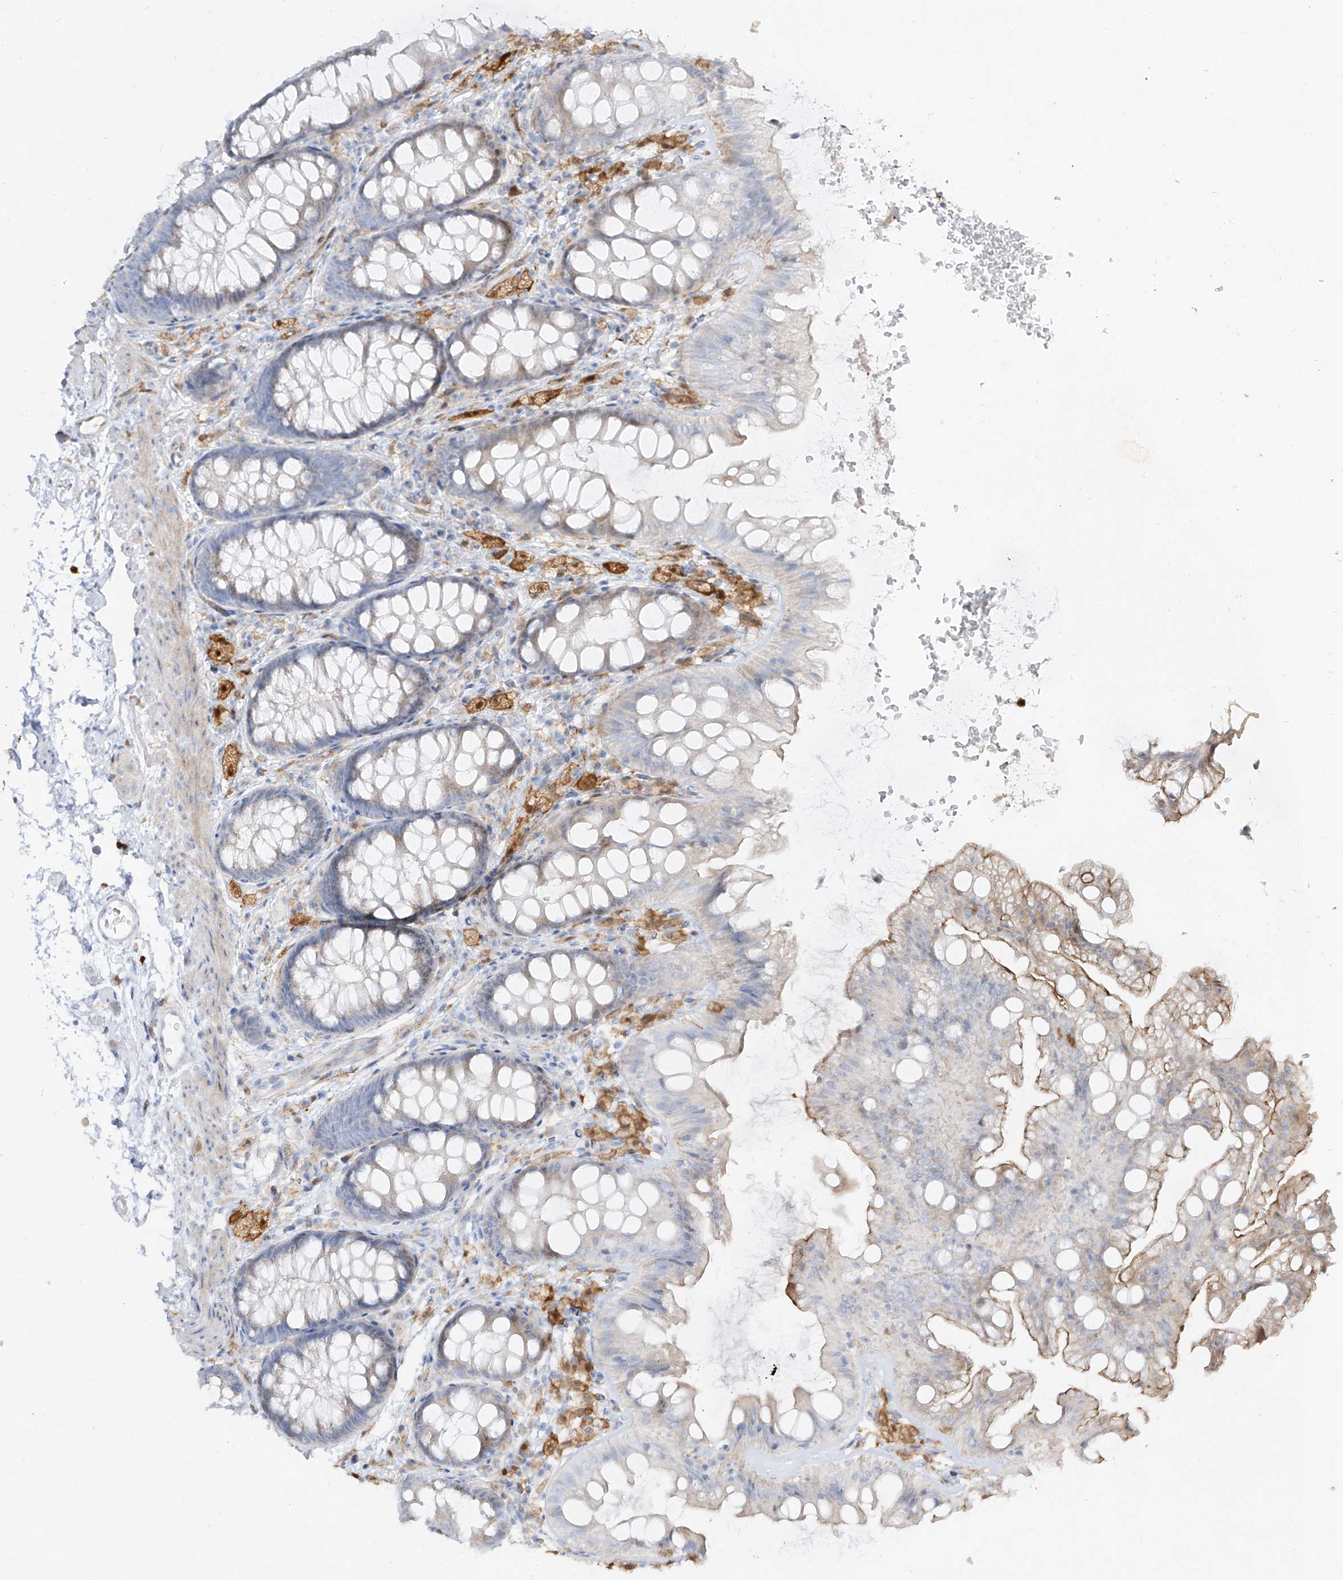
{"staining": {"intensity": "negative", "quantity": "none", "location": "none"}, "tissue": "colon", "cell_type": "Endothelial cells", "image_type": "normal", "snomed": [{"axis": "morphology", "description": "Normal tissue, NOS"}, {"axis": "topography", "description": "Colon"}], "caption": "High power microscopy histopathology image of an immunohistochemistry image of unremarkable colon, revealing no significant staining in endothelial cells.", "gene": "KYNU", "patient": {"sex": "female", "age": 62}}